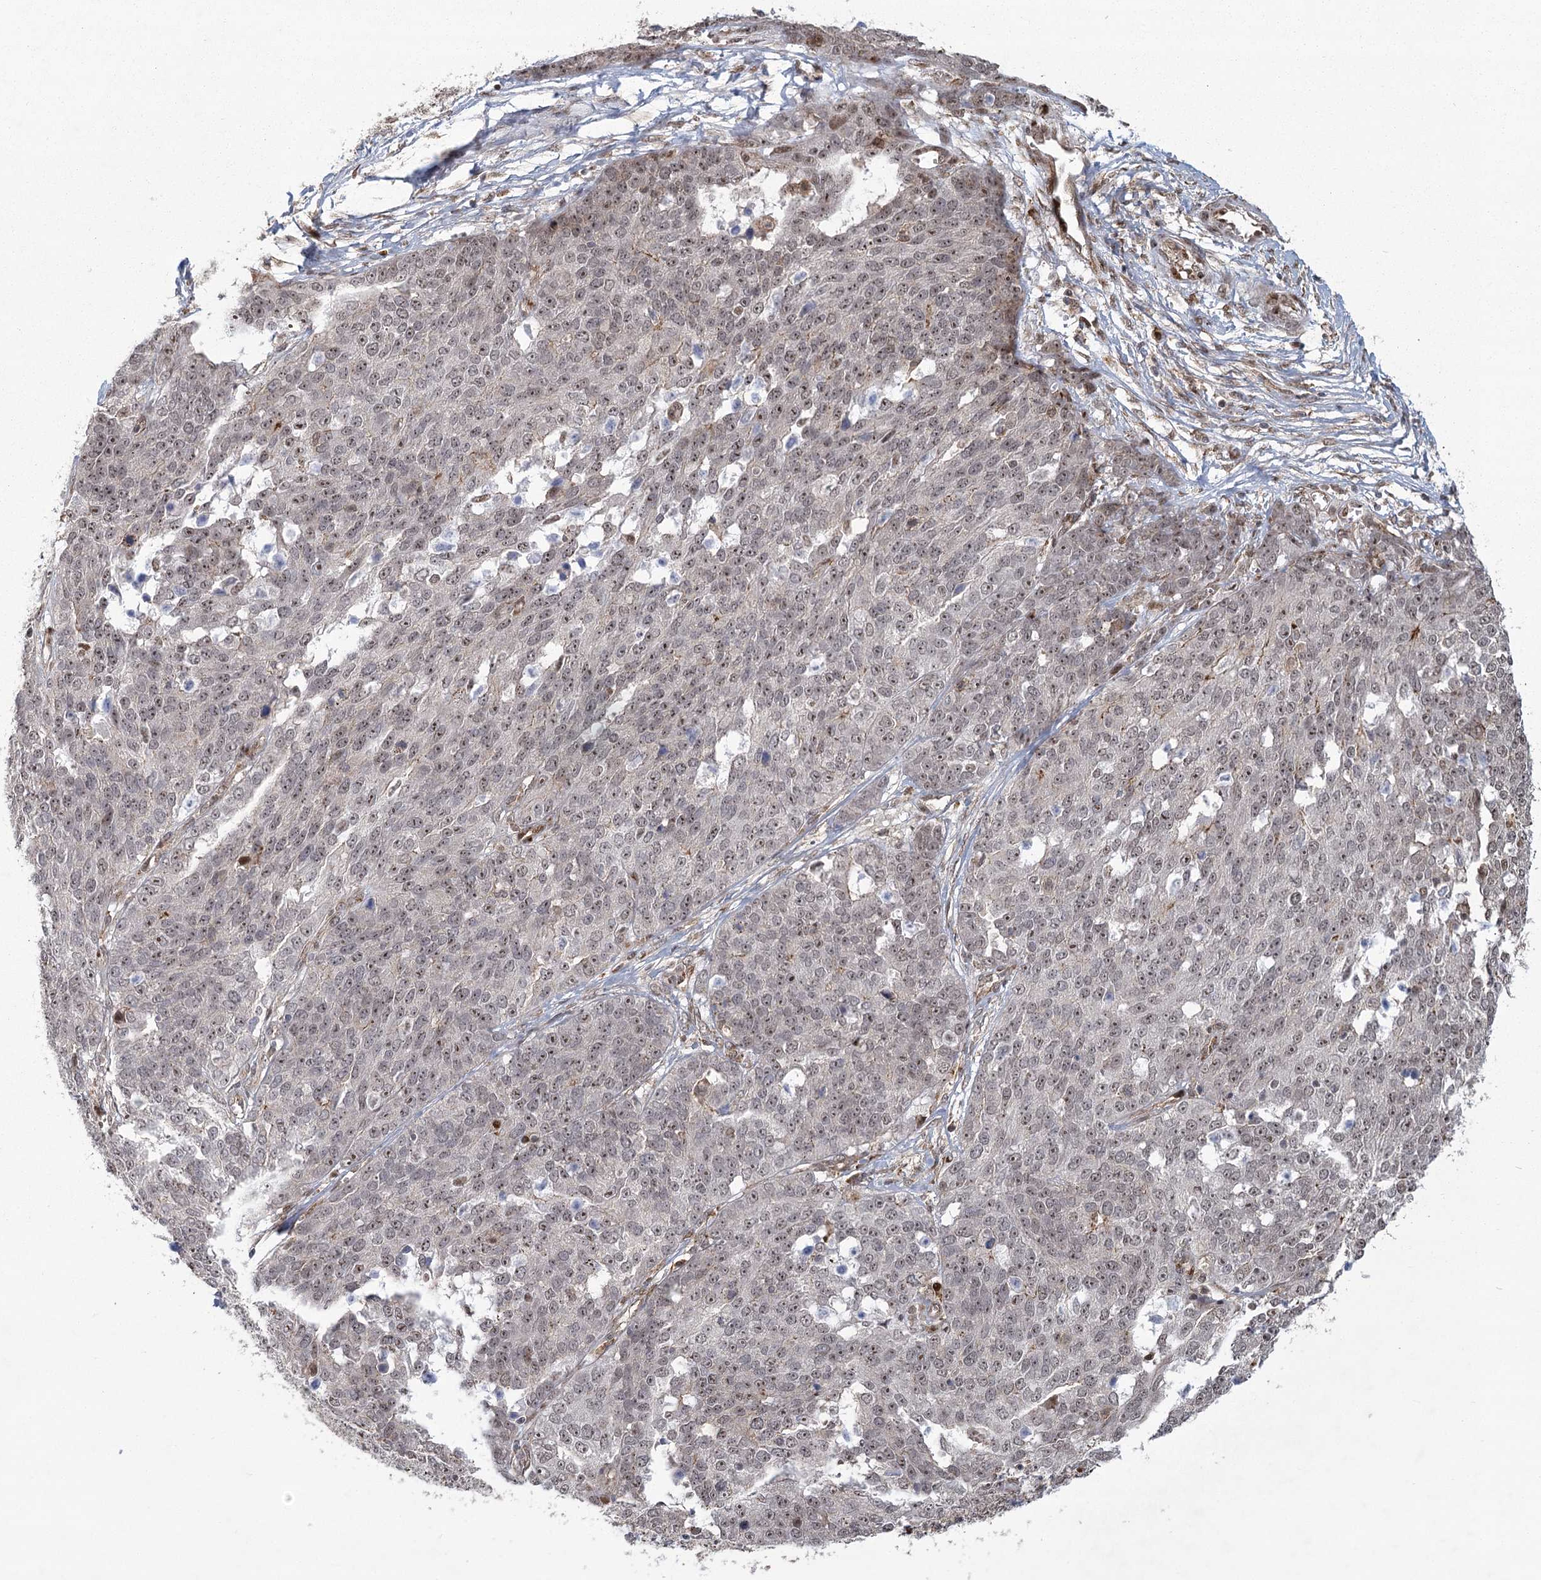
{"staining": {"intensity": "weak", "quantity": "25%-75%", "location": "nuclear"}, "tissue": "ovarian cancer", "cell_type": "Tumor cells", "image_type": "cancer", "snomed": [{"axis": "morphology", "description": "Cystadenocarcinoma, serous, NOS"}, {"axis": "topography", "description": "Ovary"}], "caption": "Immunohistochemical staining of human ovarian cancer (serous cystadenocarcinoma) displays weak nuclear protein positivity in about 25%-75% of tumor cells.", "gene": "PARM1", "patient": {"sex": "female", "age": 44}}